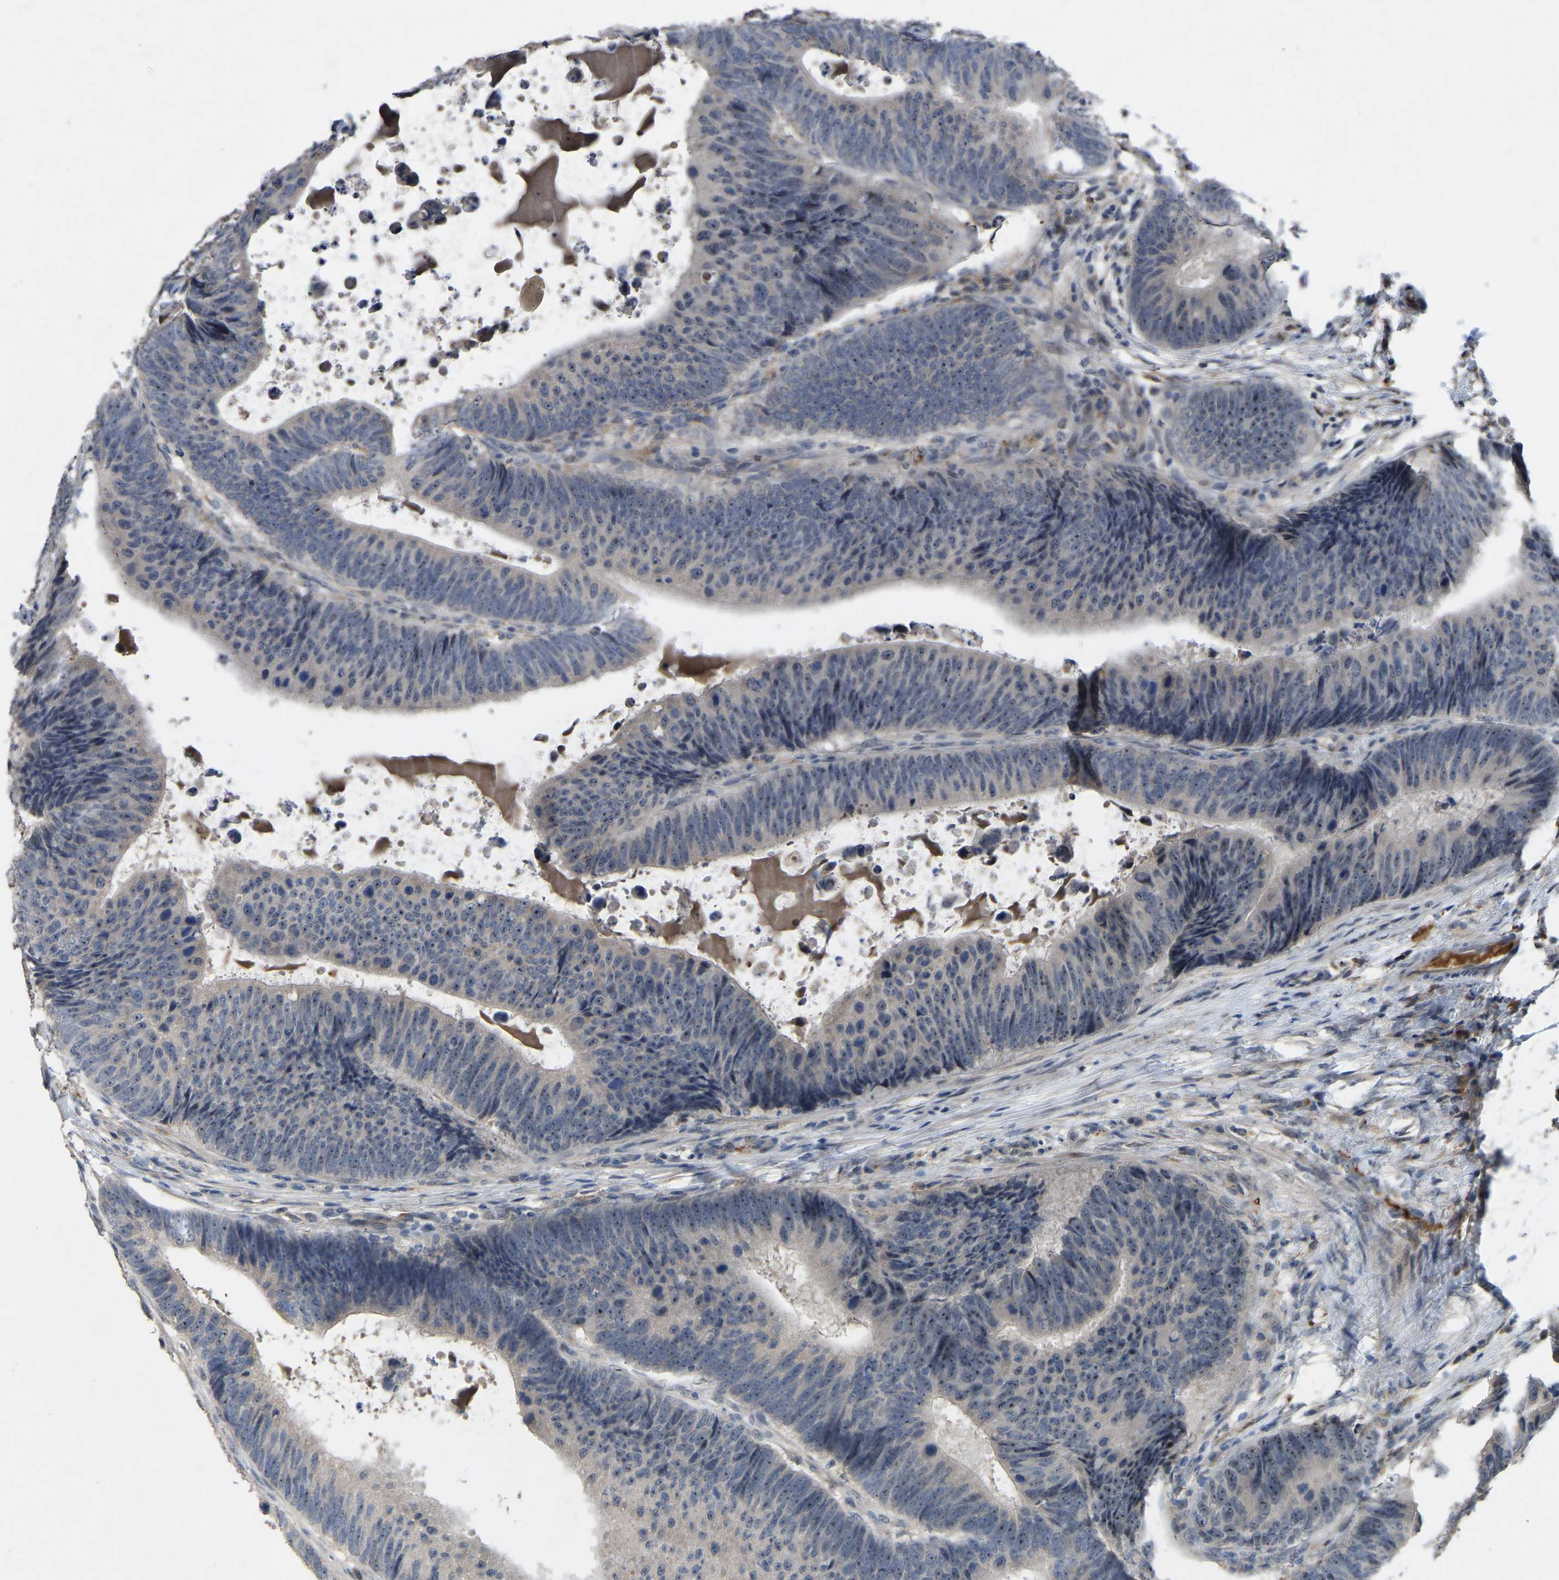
{"staining": {"intensity": "moderate", "quantity": "<25%", "location": "cytoplasmic/membranous"}, "tissue": "colorectal cancer", "cell_type": "Tumor cells", "image_type": "cancer", "snomed": [{"axis": "morphology", "description": "Adenocarcinoma, NOS"}, {"axis": "topography", "description": "Colon"}], "caption": "A low amount of moderate cytoplasmic/membranous expression is present in about <25% of tumor cells in colorectal cancer tissue. The protein is shown in brown color, while the nuclei are stained blue.", "gene": "FHIT", "patient": {"sex": "male", "age": 56}}